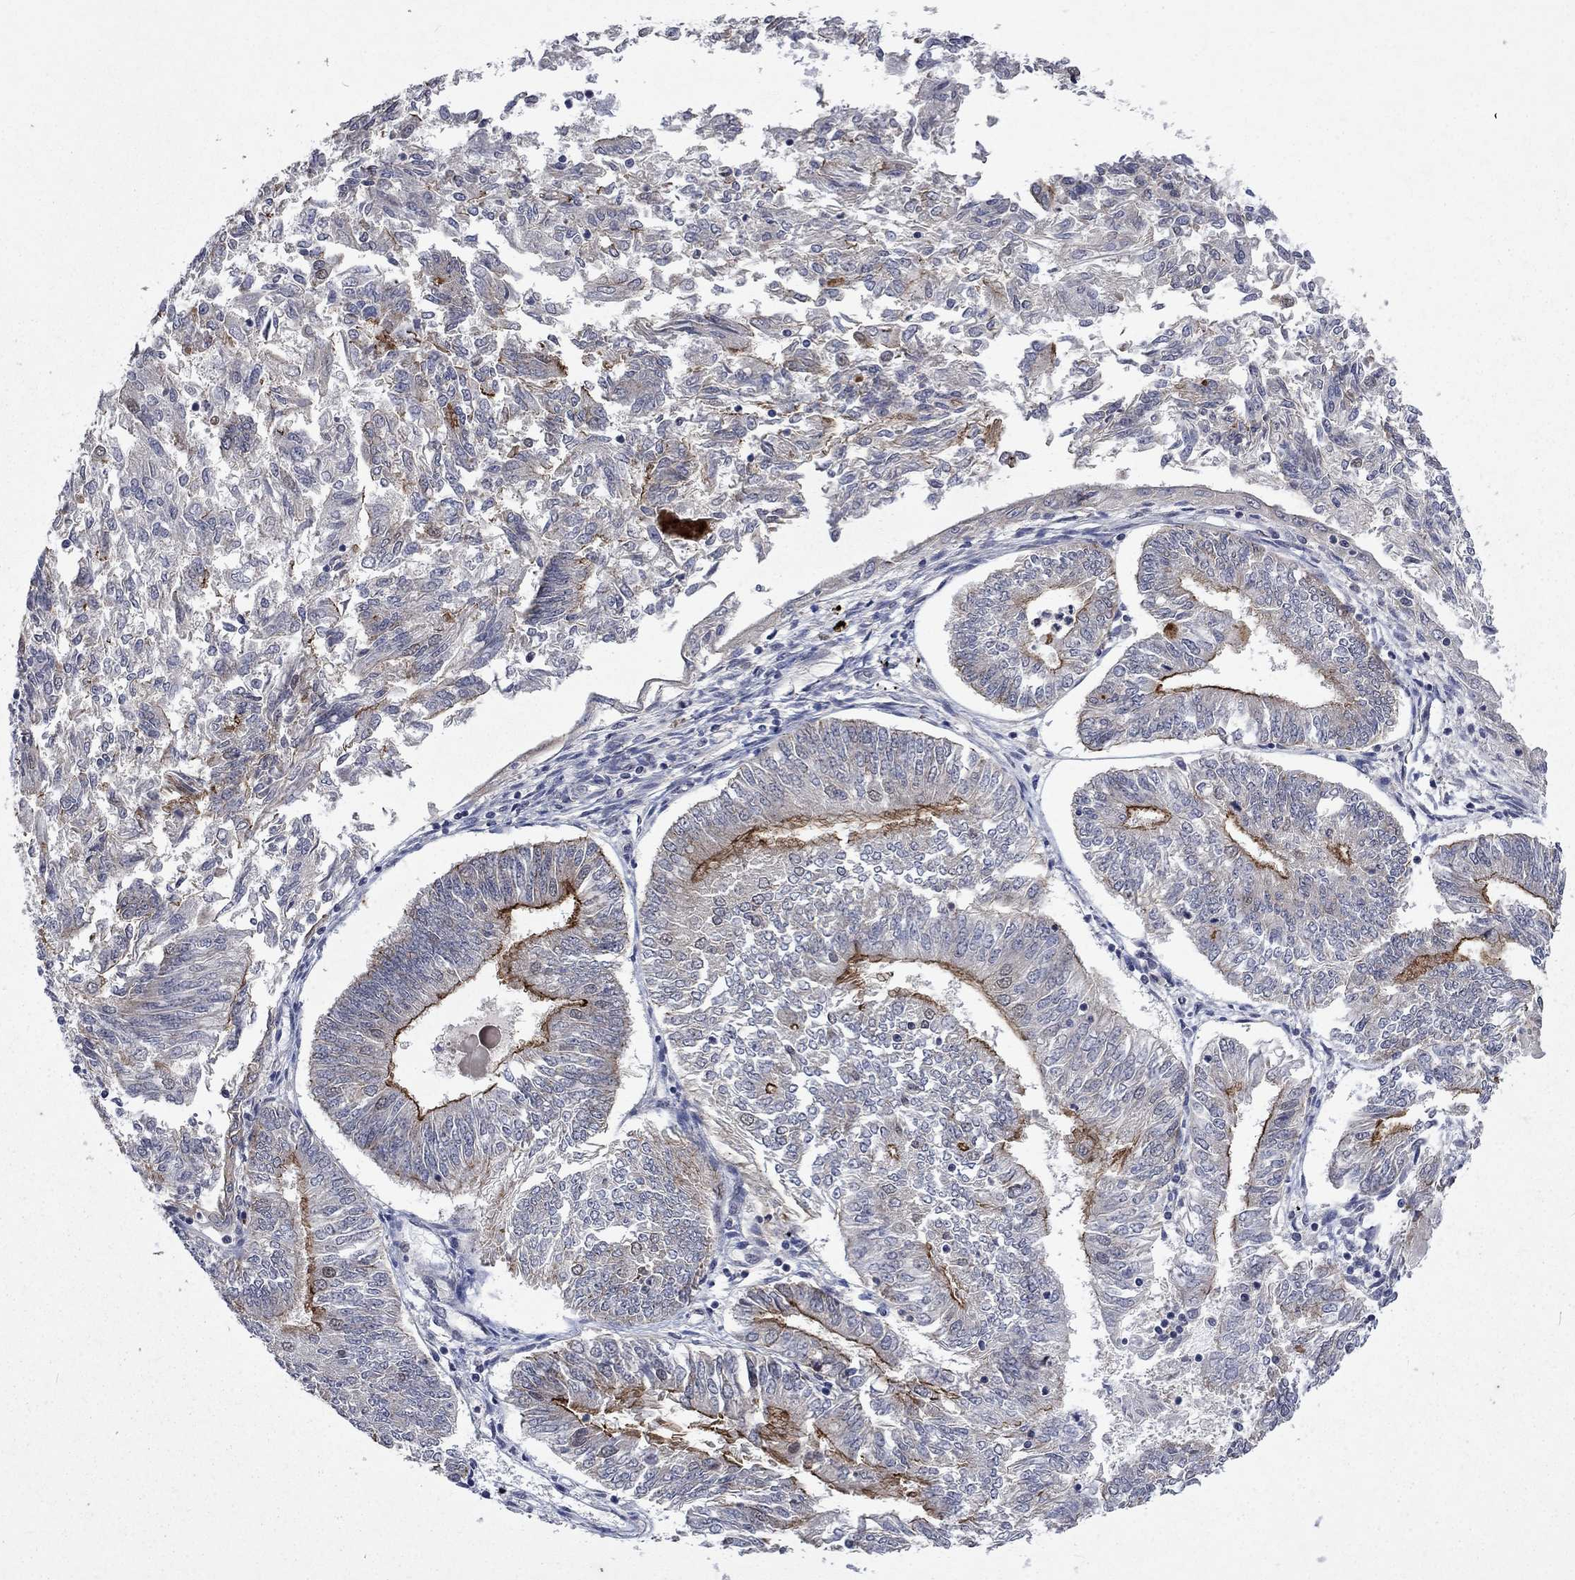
{"staining": {"intensity": "strong", "quantity": "25%-75%", "location": "cytoplasmic/membranous"}, "tissue": "endometrial cancer", "cell_type": "Tumor cells", "image_type": "cancer", "snomed": [{"axis": "morphology", "description": "Adenocarcinoma, NOS"}, {"axis": "topography", "description": "Endometrium"}], "caption": "A high-resolution histopathology image shows IHC staining of adenocarcinoma (endometrial), which demonstrates strong cytoplasmic/membranous expression in approximately 25%-75% of tumor cells. (brown staining indicates protein expression, while blue staining denotes nuclei).", "gene": "PPP1R9A", "patient": {"sex": "female", "age": 58}}